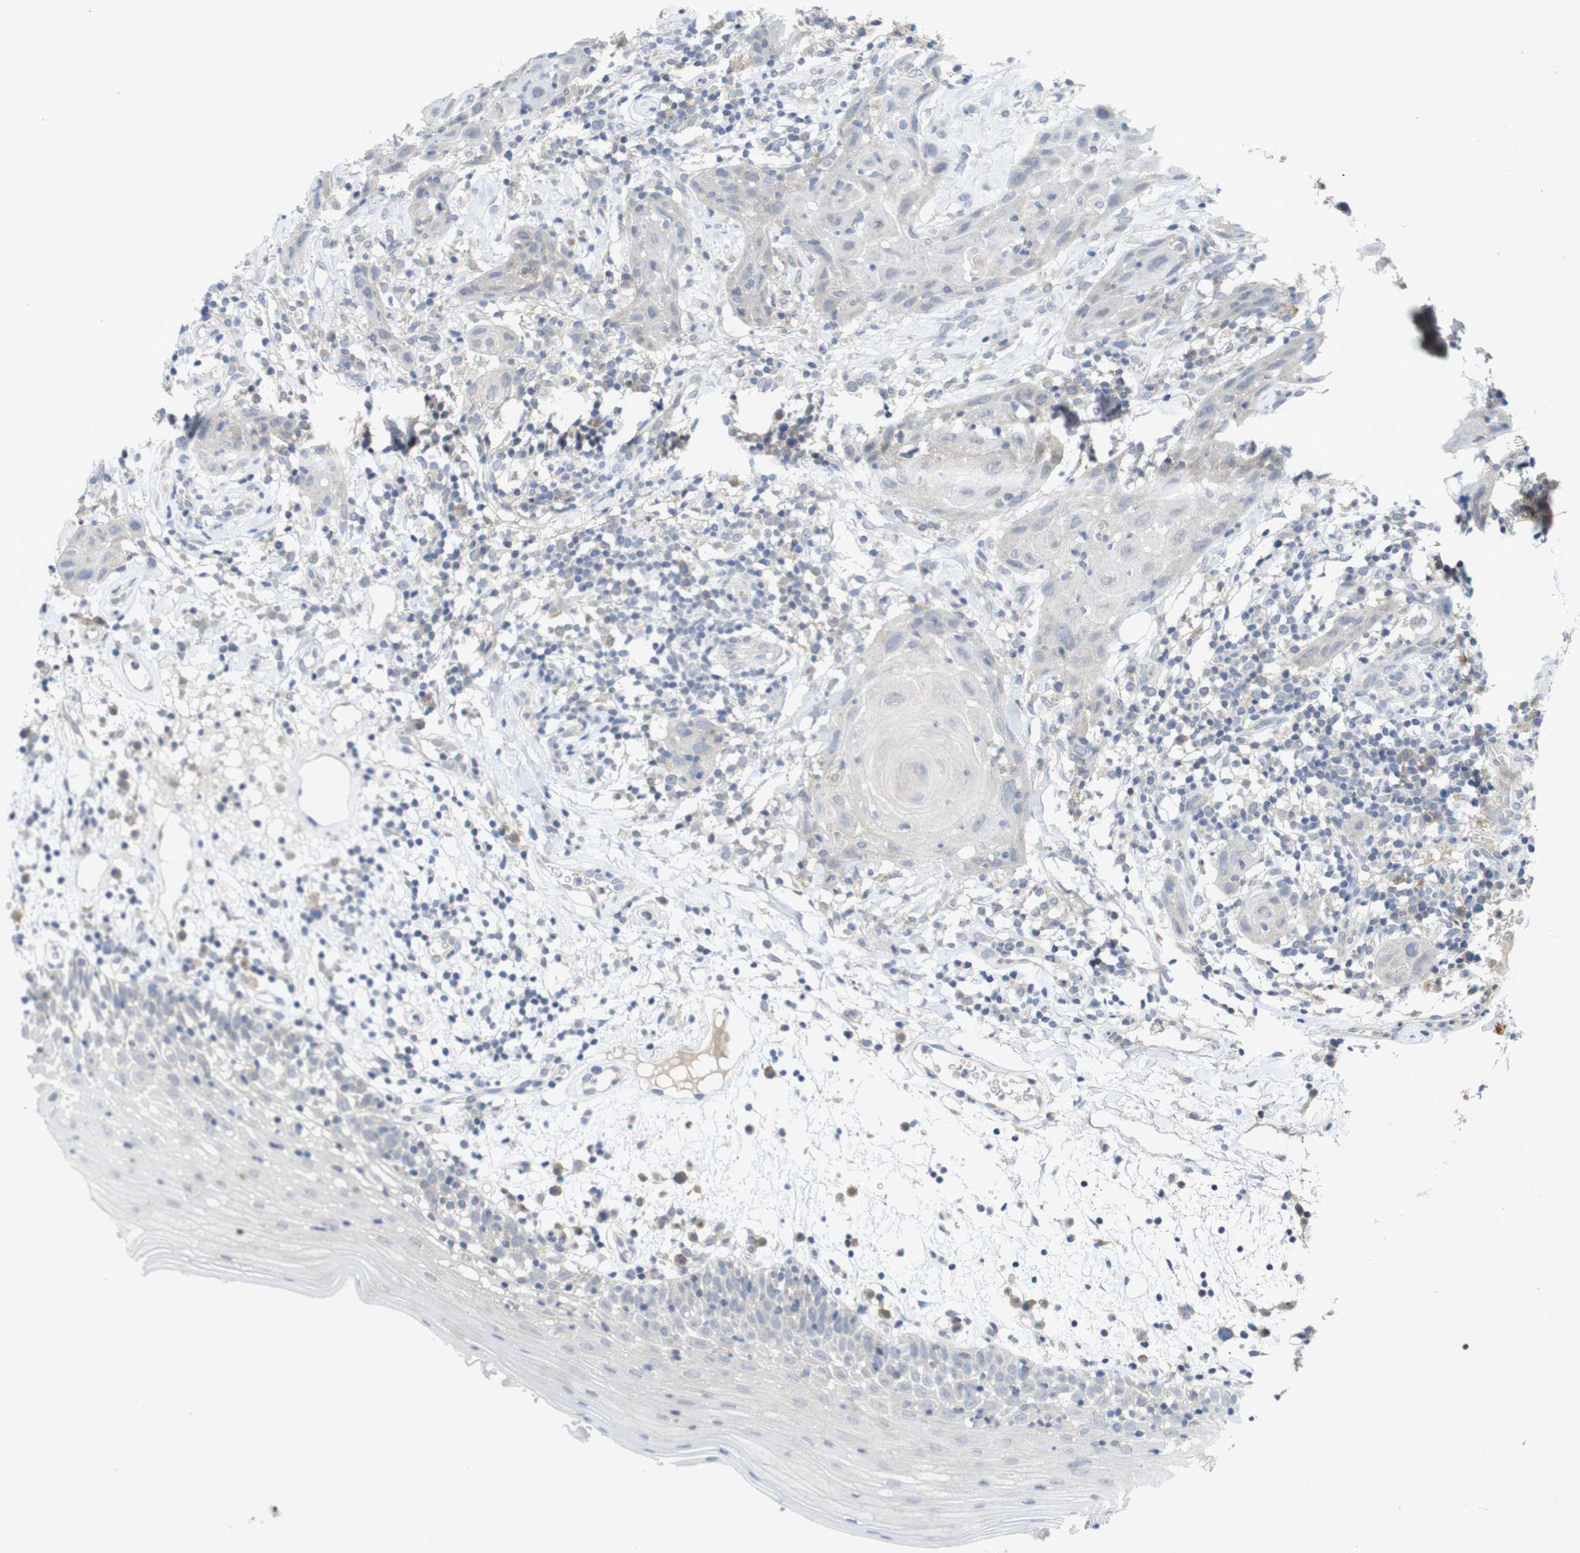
{"staining": {"intensity": "negative", "quantity": "none", "location": "none"}, "tissue": "oral mucosa", "cell_type": "Squamous epithelial cells", "image_type": "normal", "snomed": [{"axis": "morphology", "description": "Normal tissue, NOS"}, {"axis": "morphology", "description": "Squamous cell carcinoma, NOS"}, {"axis": "topography", "description": "Skeletal muscle"}, {"axis": "topography", "description": "Oral tissue"}], "caption": "Immunohistochemical staining of normal human oral mucosa reveals no significant staining in squamous epithelial cells.", "gene": "SLAMF7", "patient": {"sex": "male", "age": 71}}